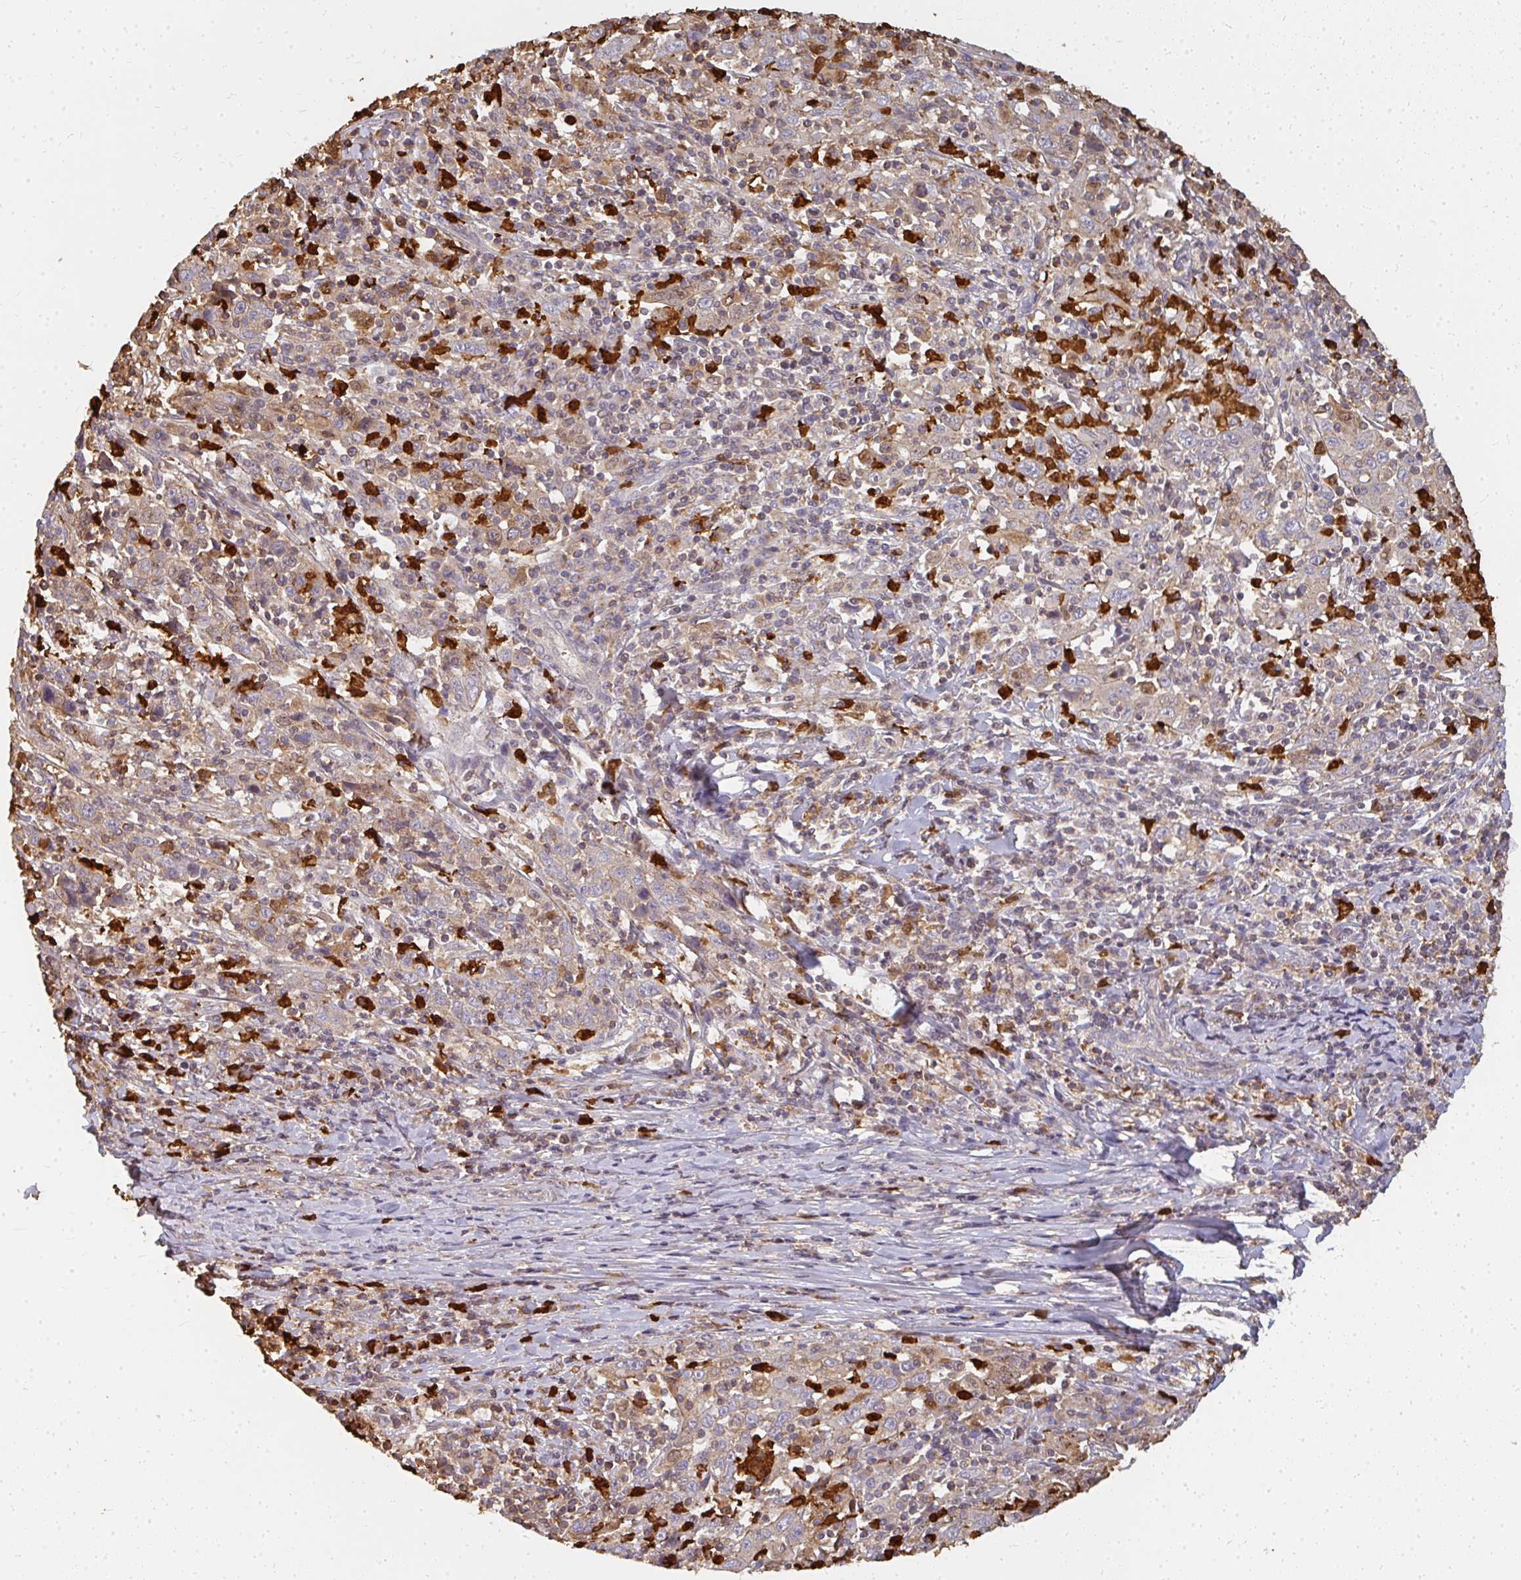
{"staining": {"intensity": "moderate", "quantity": "<25%", "location": "cytoplasmic/membranous,nuclear"}, "tissue": "cervical cancer", "cell_type": "Tumor cells", "image_type": "cancer", "snomed": [{"axis": "morphology", "description": "Squamous cell carcinoma, NOS"}, {"axis": "topography", "description": "Cervix"}], "caption": "Human cervical cancer (squamous cell carcinoma) stained with a brown dye demonstrates moderate cytoplasmic/membranous and nuclear positive positivity in about <25% of tumor cells.", "gene": "CNTRL", "patient": {"sex": "female", "age": 46}}